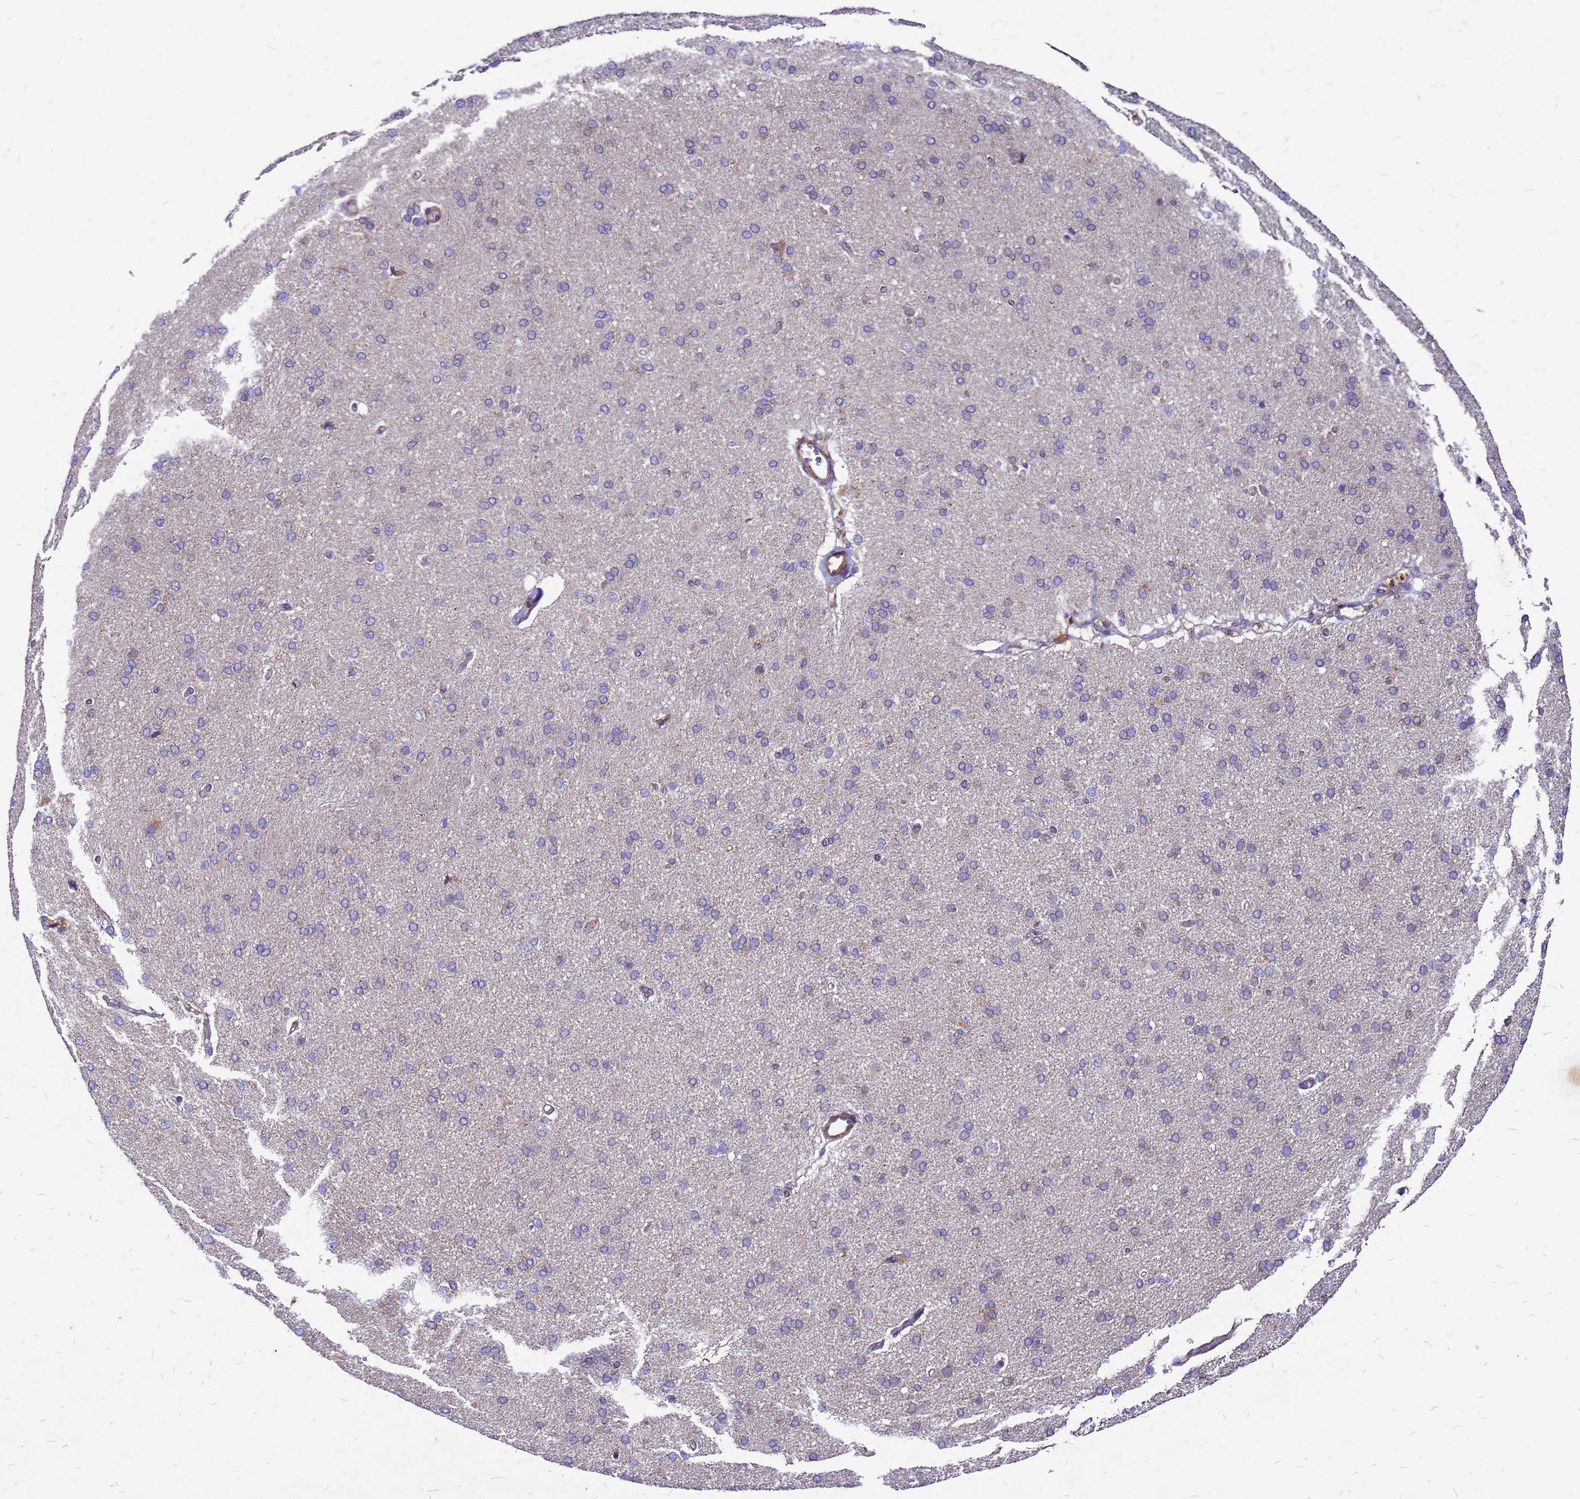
{"staining": {"intensity": "weak", "quantity": ">75%", "location": "cytoplasmic/membranous"}, "tissue": "cerebral cortex", "cell_type": "Endothelial cells", "image_type": "normal", "snomed": [{"axis": "morphology", "description": "Normal tissue, NOS"}, {"axis": "topography", "description": "Cerebral cortex"}], "caption": "Endothelial cells exhibit weak cytoplasmic/membranous positivity in about >75% of cells in normal cerebral cortex.", "gene": "DUSP23", "patient": {"sex": "male", "age": 62}}